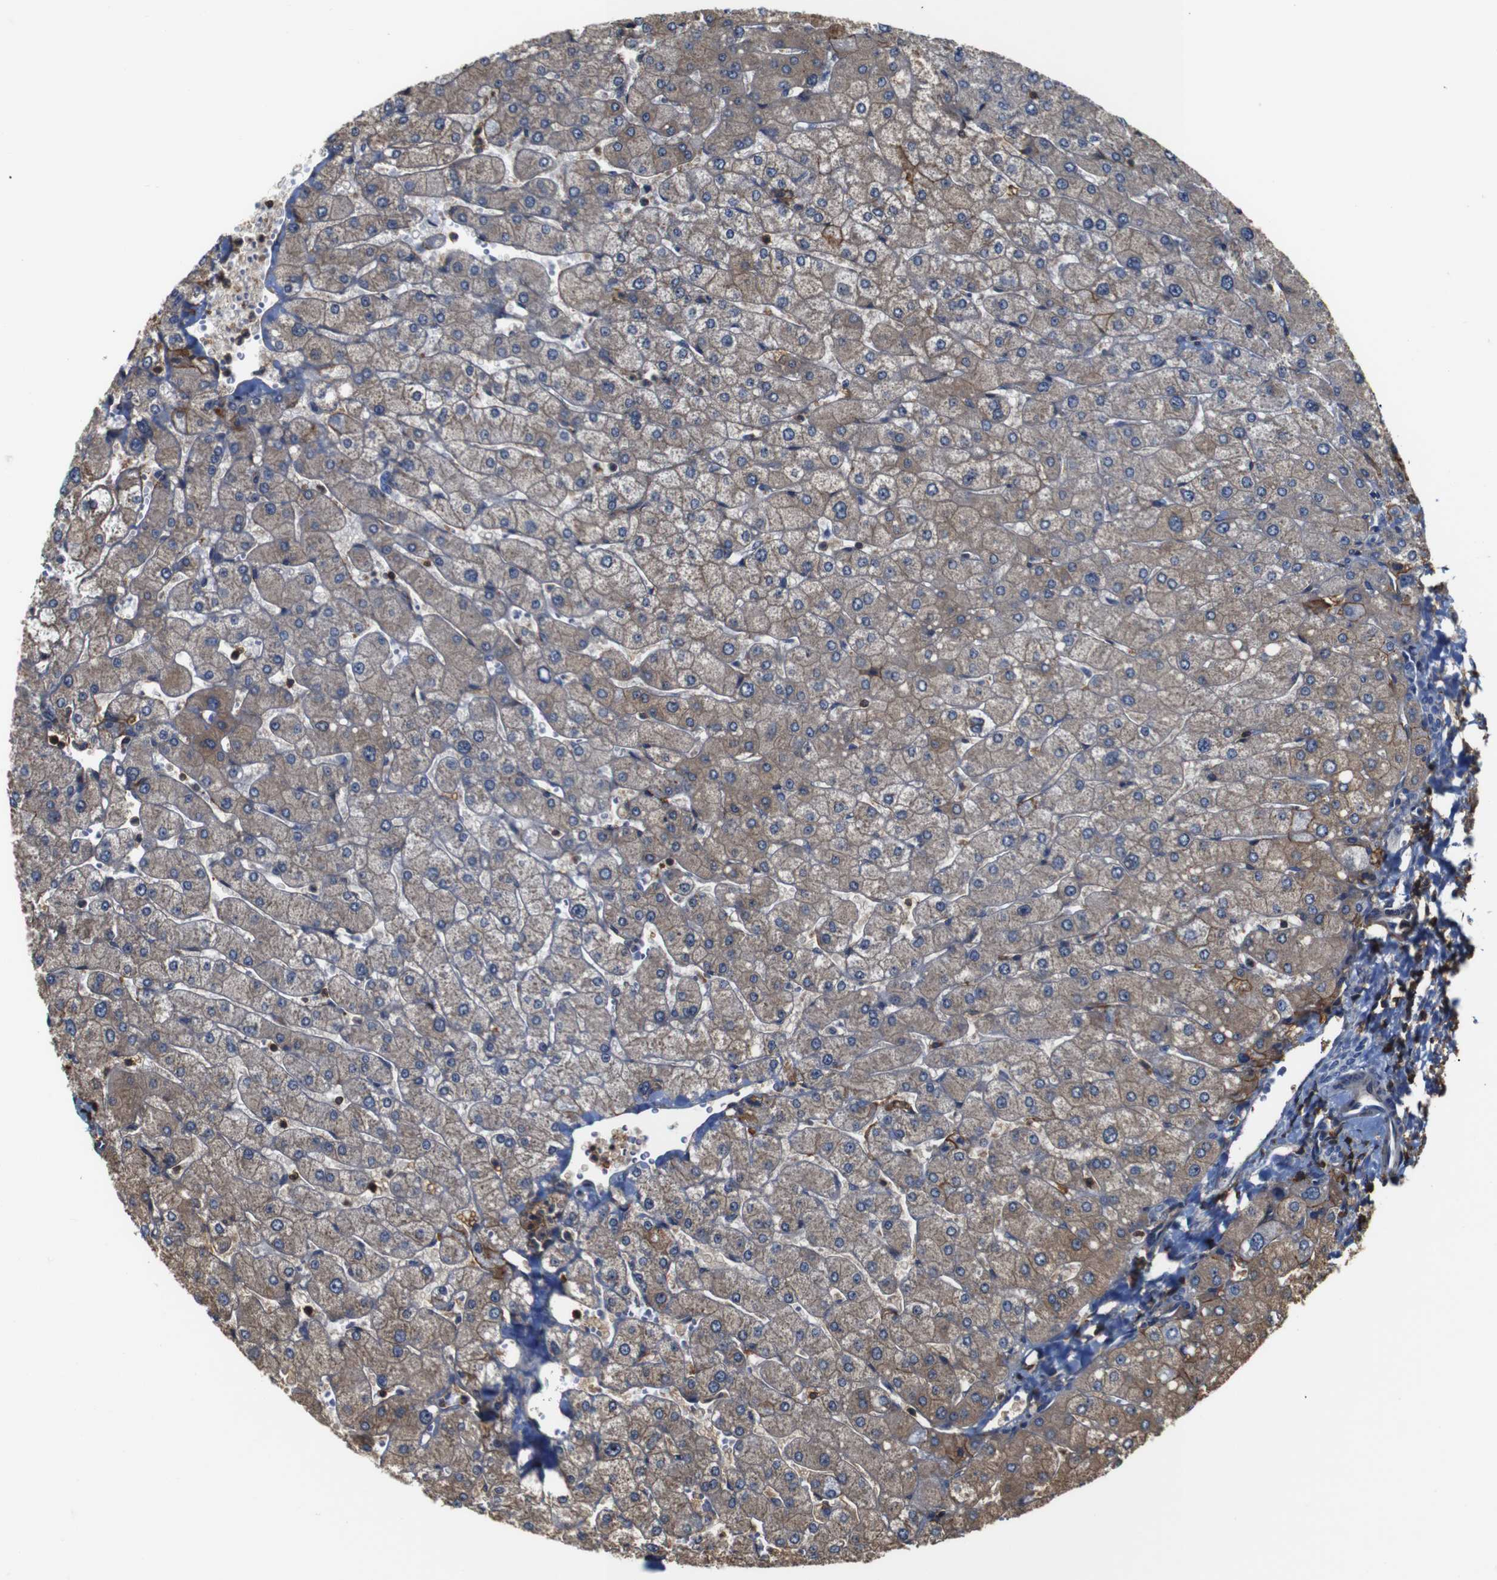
{"staining": {"intensity": "negative", "quantity": "none", "location": "none"}, "tissue": "liver", "cell_type": "Cholangiocytes", "image_type": "normal", "snomed": [{"axis": "morphology", "description": "Normal tissue, NOS"}, {"axis": "topography", "description": "Liver"}], "caption": "DAB immunohistochemical staining of normal liver exhibits no significant staining in cholangiocytes. Nuclei are stained in blue.", "gene": "PI4KA", "patient": {"sex": "male", "age": 55}}